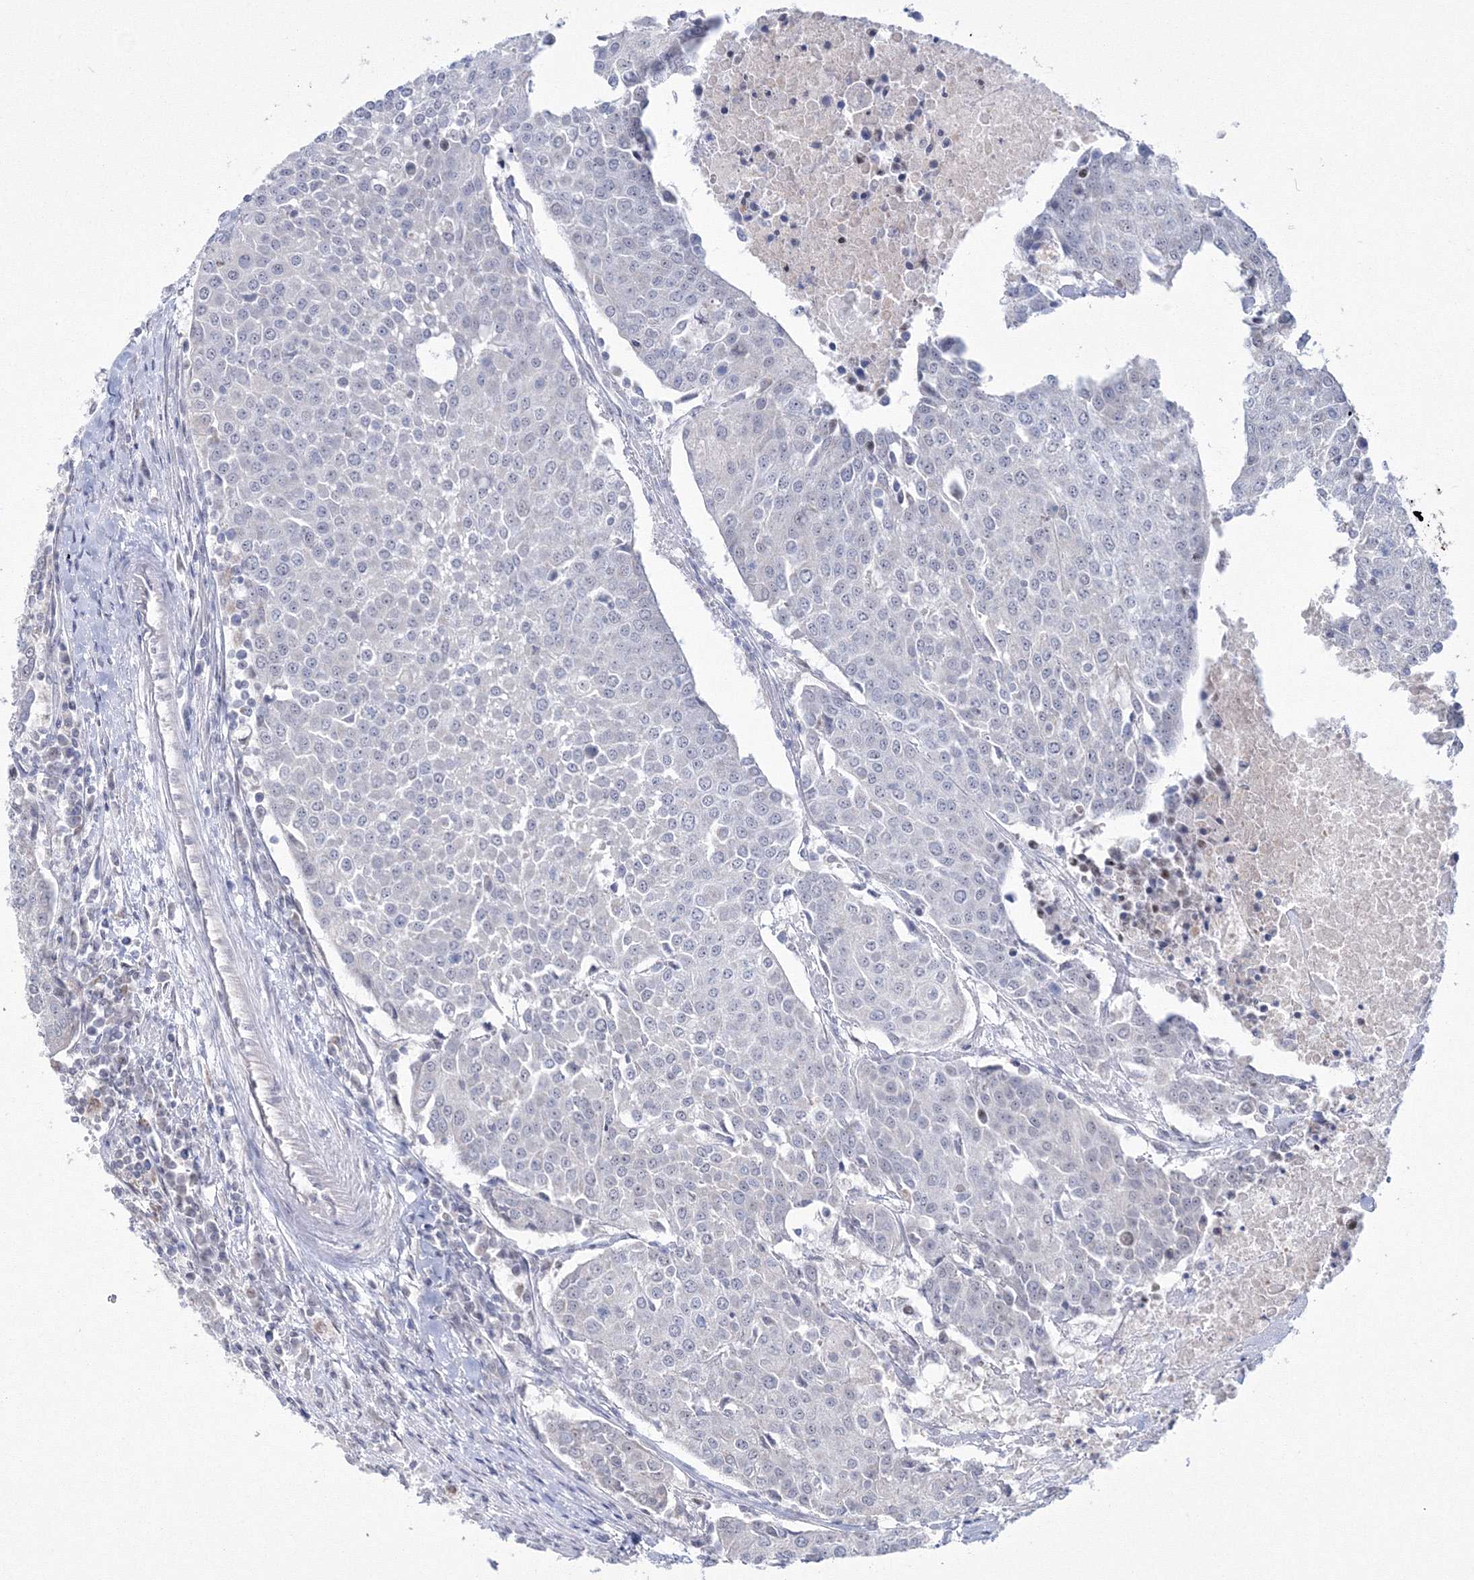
{"staining": {"intensity": "negative", "quantity": "none", "location": "none"}, "tissue": "urothelial cancer", "cell_type": "Tumor cells", "image_type": "cancer", "snomed": [{"axis": "morphology", "description": "Urothelial carcinoma, High grade"}, {"axis": "topography", "description": "Urinary bladder"}], "caption": "Urothelial cancer was stained to show a protein in brown. There is no significant expression in tumor cells.", "gene": "GRSF1", "patient": {"sex": "female", "age": 85}}